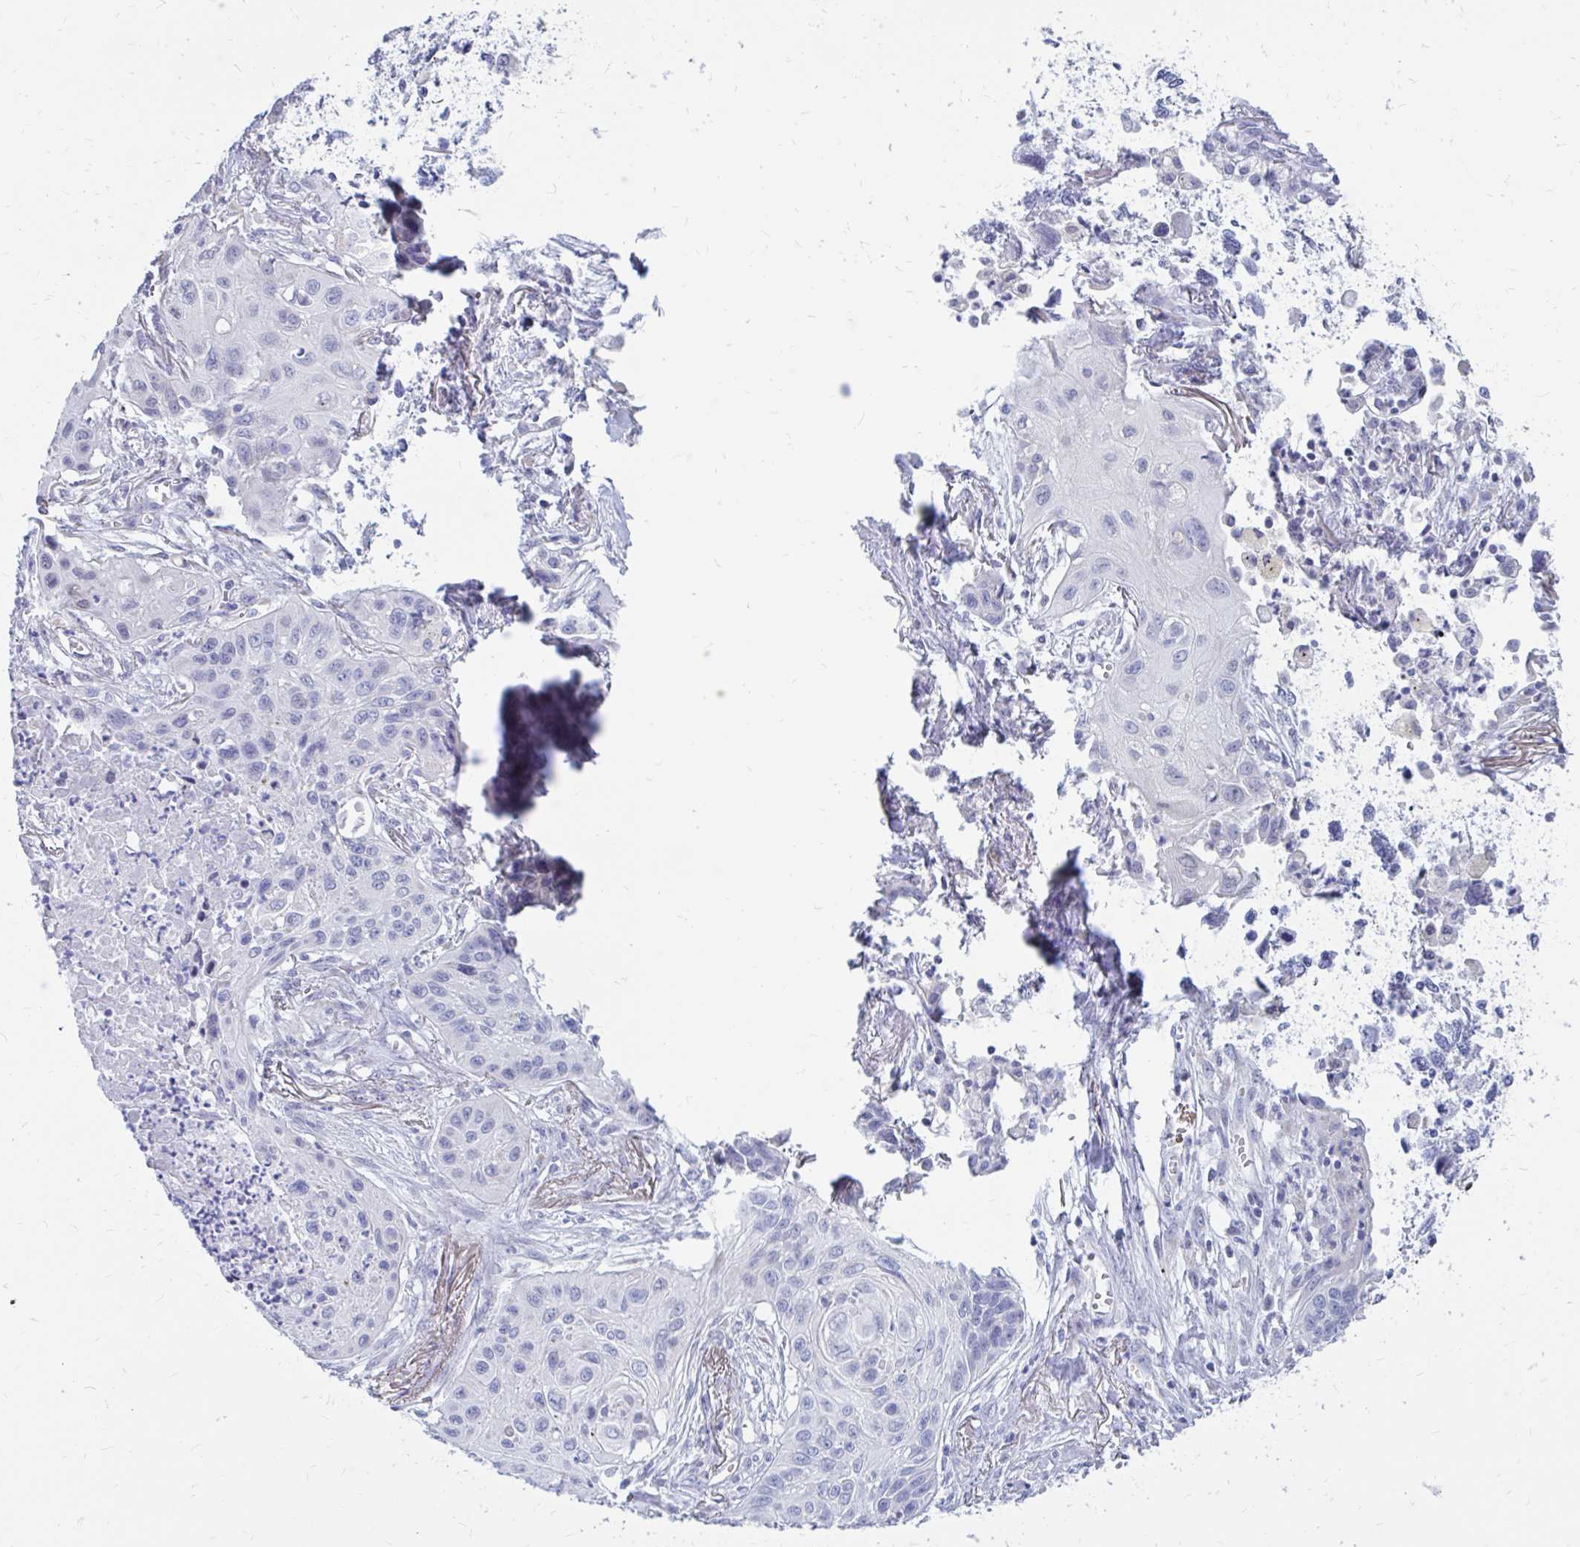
{"staining": {"intensity": "negative", "quantity": "none", "location": "none"}, "tissue": "lung cancer", "cell_type": "Tumor cells", "image_type": "cancer", "snomed": [{"axis": "morphology", "description": "Squamous cell carcinoma, NOS"}, {"axis": "topography", "description": "Lung"}], "caption": "Lung cancer was stained to show a protein in brown. There is no significant staining in tumor cells. The staining is performed using DAB (3,3'-diaminobenzidine) brown chromogen with nuclei counter-stained in using hematoxylin.", "gene": "IGSF5", "patient": {"sex": "male", "age": 71}}